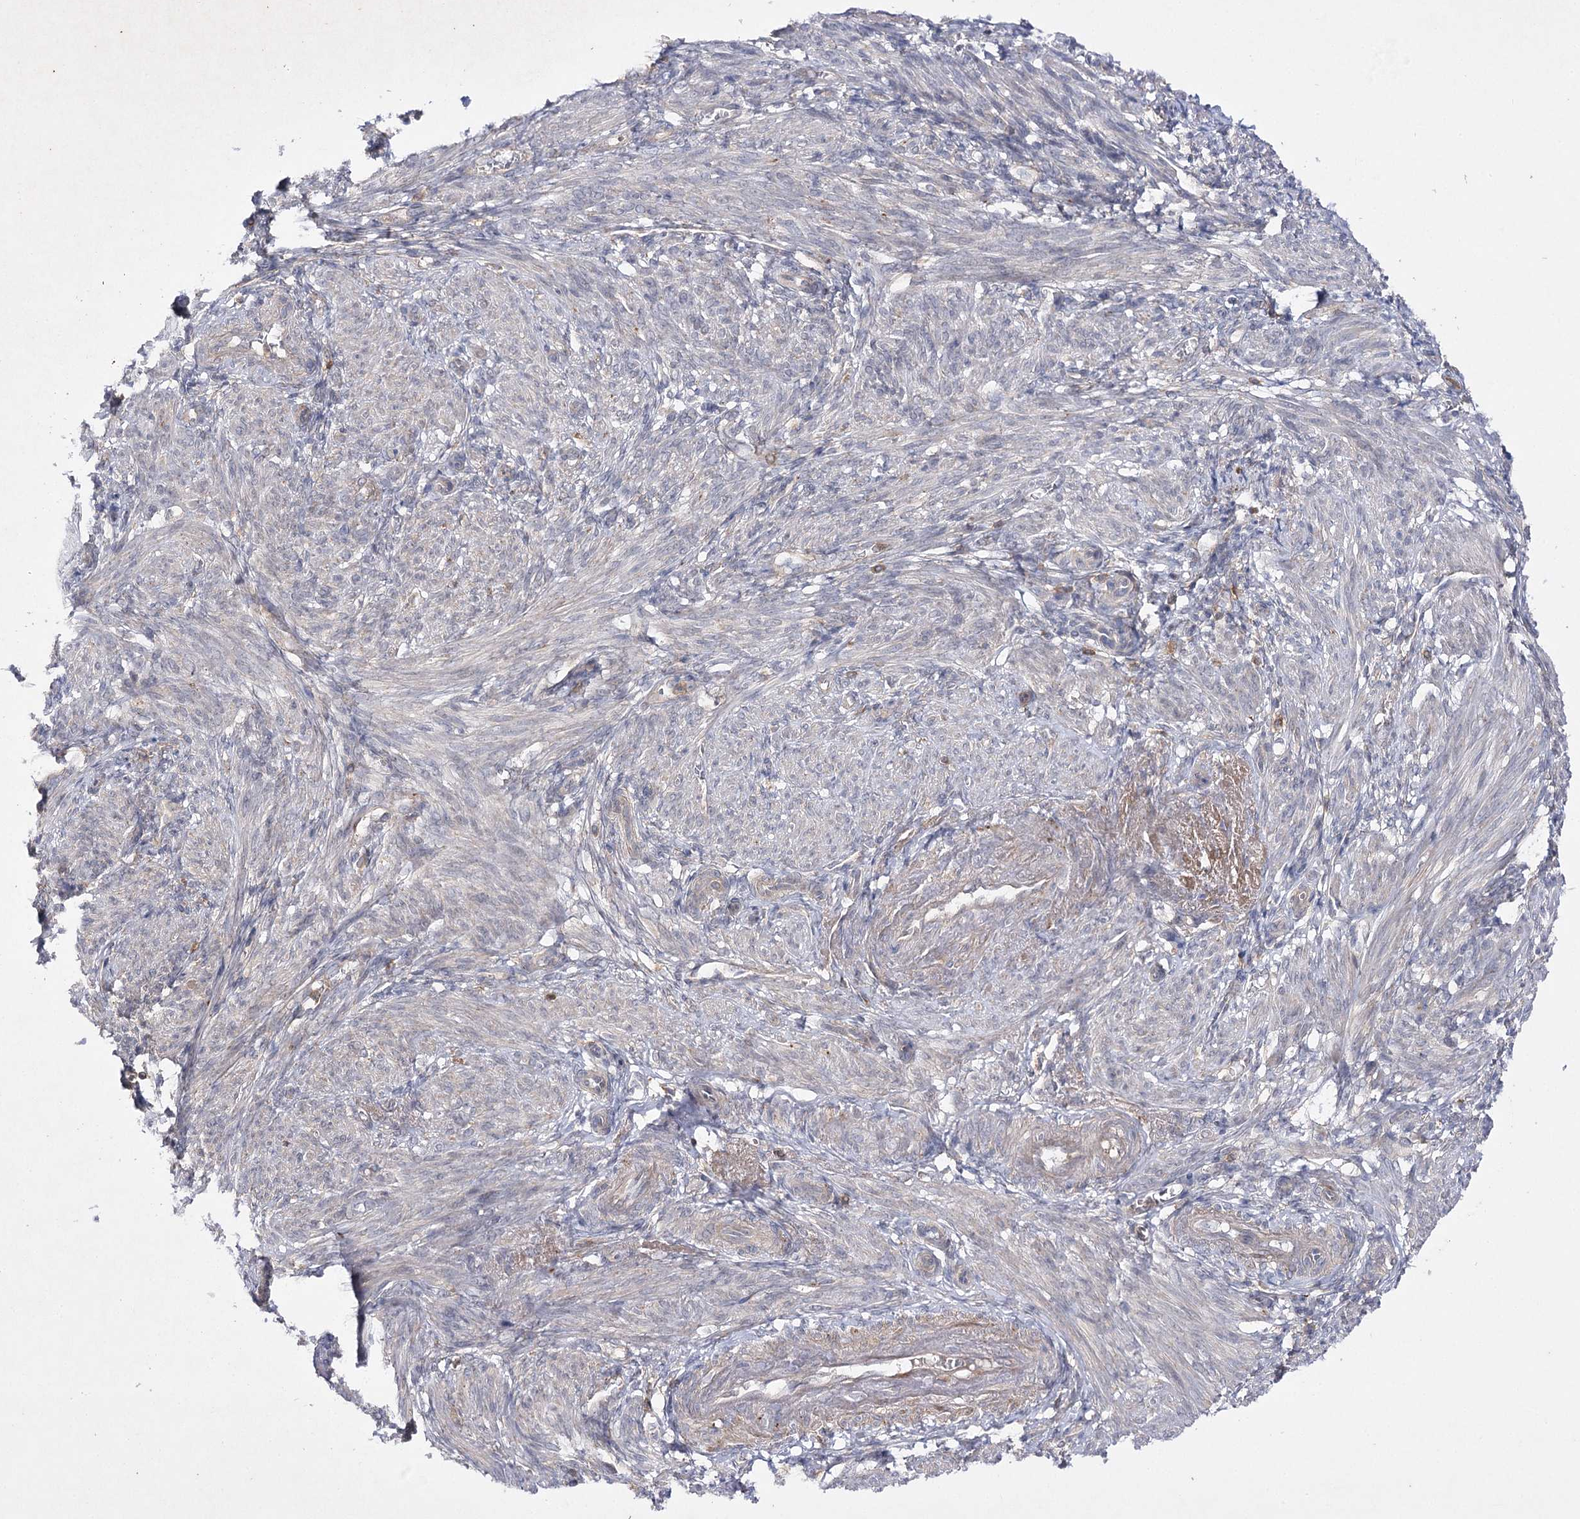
{"staining": {"intensity": "weak", "quantity": "<25%", "location": "cytoplasmic/membranous"}, "tissue": "smooth muscle", "cell_type": "Smooth muscle cells", "image_type": "normal", "snomed": [{"axis": "morphology", "description": "Normal tissue, NOS"}, {"axis": "topography", "description": "Smooth muscle"}], "caption": "DAB (3,3'-diaminobenzidine) immunohistochemical staining of normal human smooth muscle reveals no significant staining in smooth muscle cells. (IHC, brightfield microscopy, high magnification).", "gene": "BCR", "patient": {"sex": "female", "age": 39}}